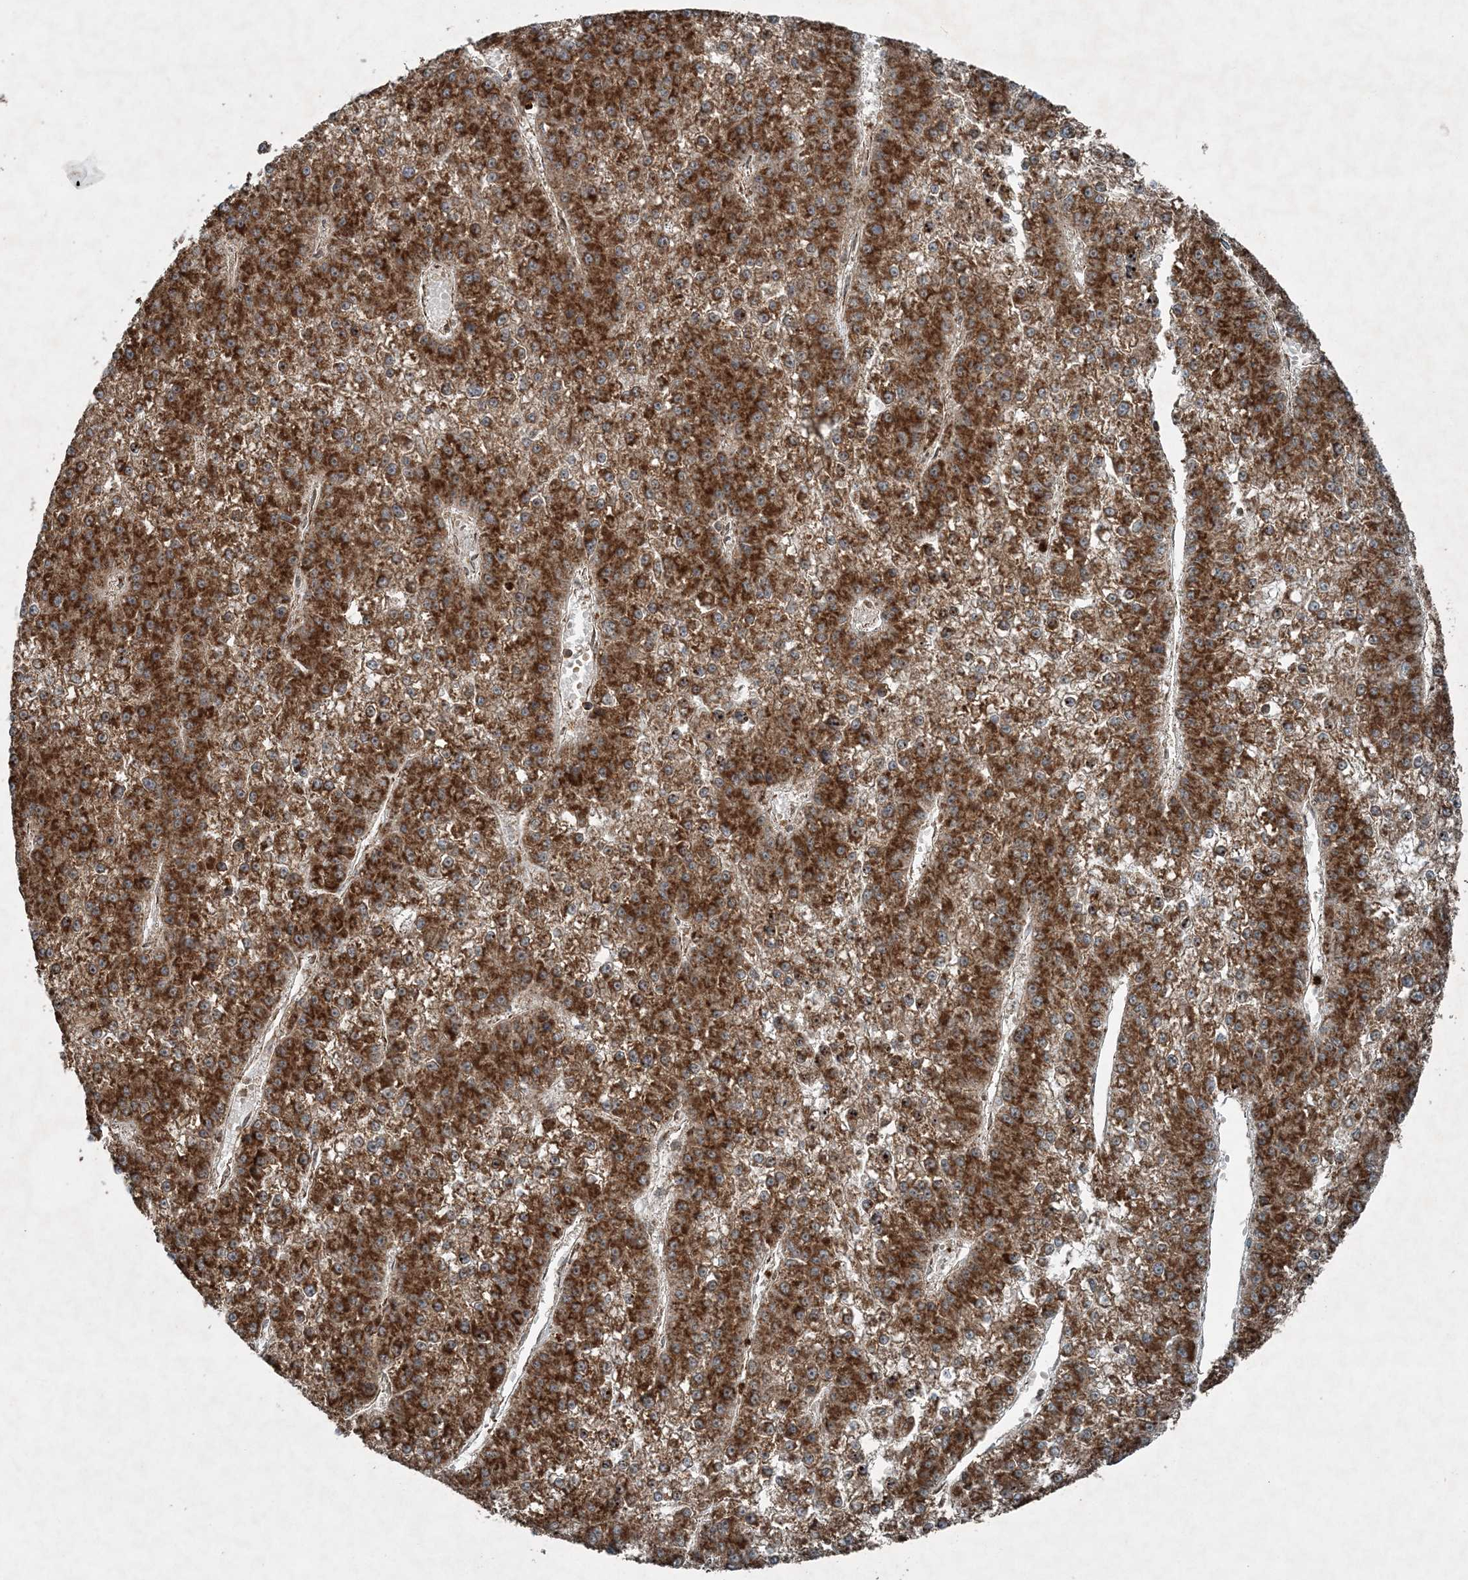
{"staining": {"intensity": "strong", "quantity": ">75%", "location": "cytoplasmic/membranous"}, "tissue": "liver cancer", "cell_type": "Tumor cells", "image_type": "cancer", "snomed": [{"axis": "morphology", "description": "Carcinoma, Hepatocellular, NOS"}, {"axis": "topography", "description": "Liver"}], "caption": "A photomicrograph of hepatocellular carcinoma (liver) stained for a protein demonstrates strong cytoplasmic/membranous brown staining in tumor cells. Immunohistochemistry stains the protein in brown and the nuclei are stained blue.", "gene": "COPS7B", "patient": {"sex": "female", "age": 73}}